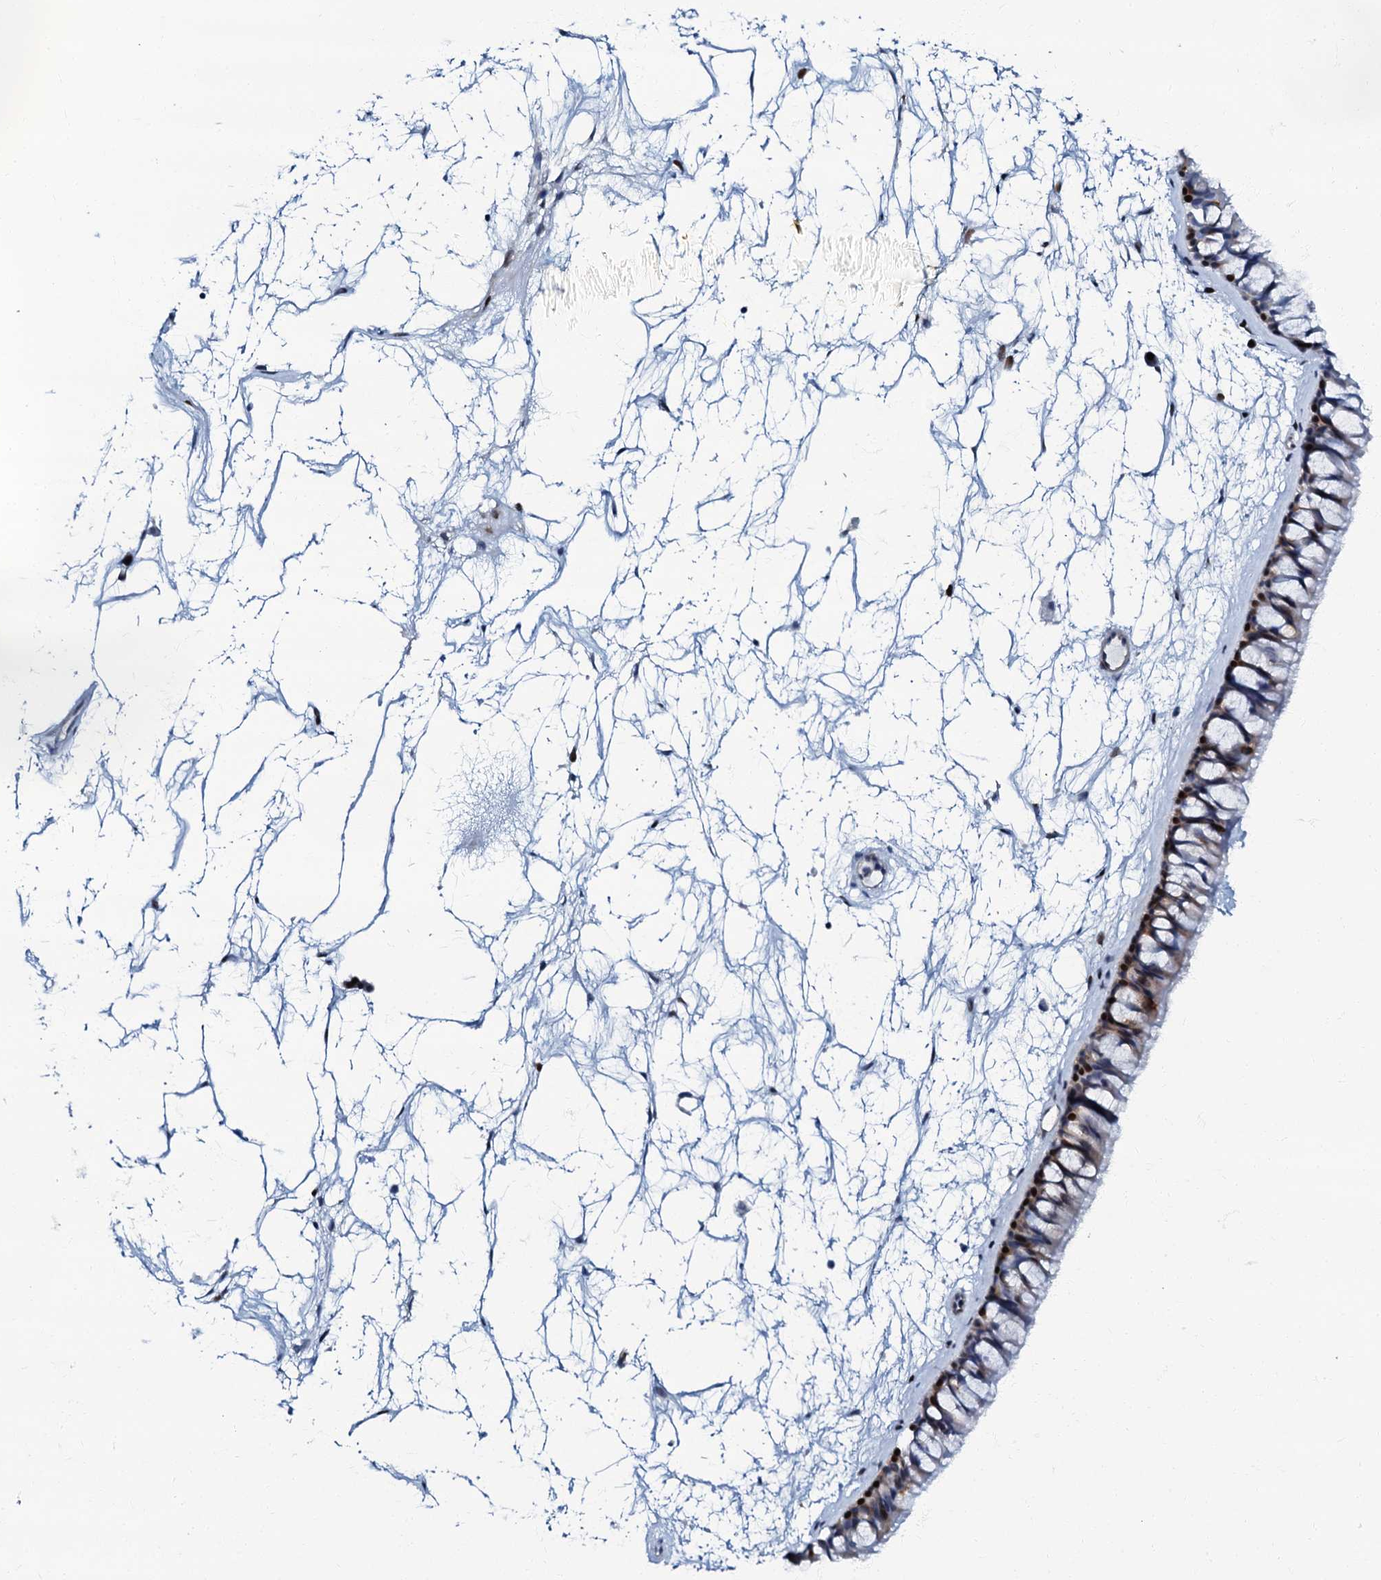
{"staining": {"intensity": "weak", "quantity": ">75%", "location": "nuclear"}, "tissue": "nasopharynx", "cell_type": "Respiratory epithelial cells", "image_type": "normal", "snomed": [{"axis": "morphology", "description": "Normal tissue, NOS"}, {"axis": "topography", "description": "Nasopharynx"}], "caption": "A high-resolution micrograph shows immunohistochemistry staining of normal nasopharynx, which reveals weak nuclear expression in about >75% of respiratory epithelial cells.", "gene": "MFSD5", "patient": {"sex": "male", "age": 64}}